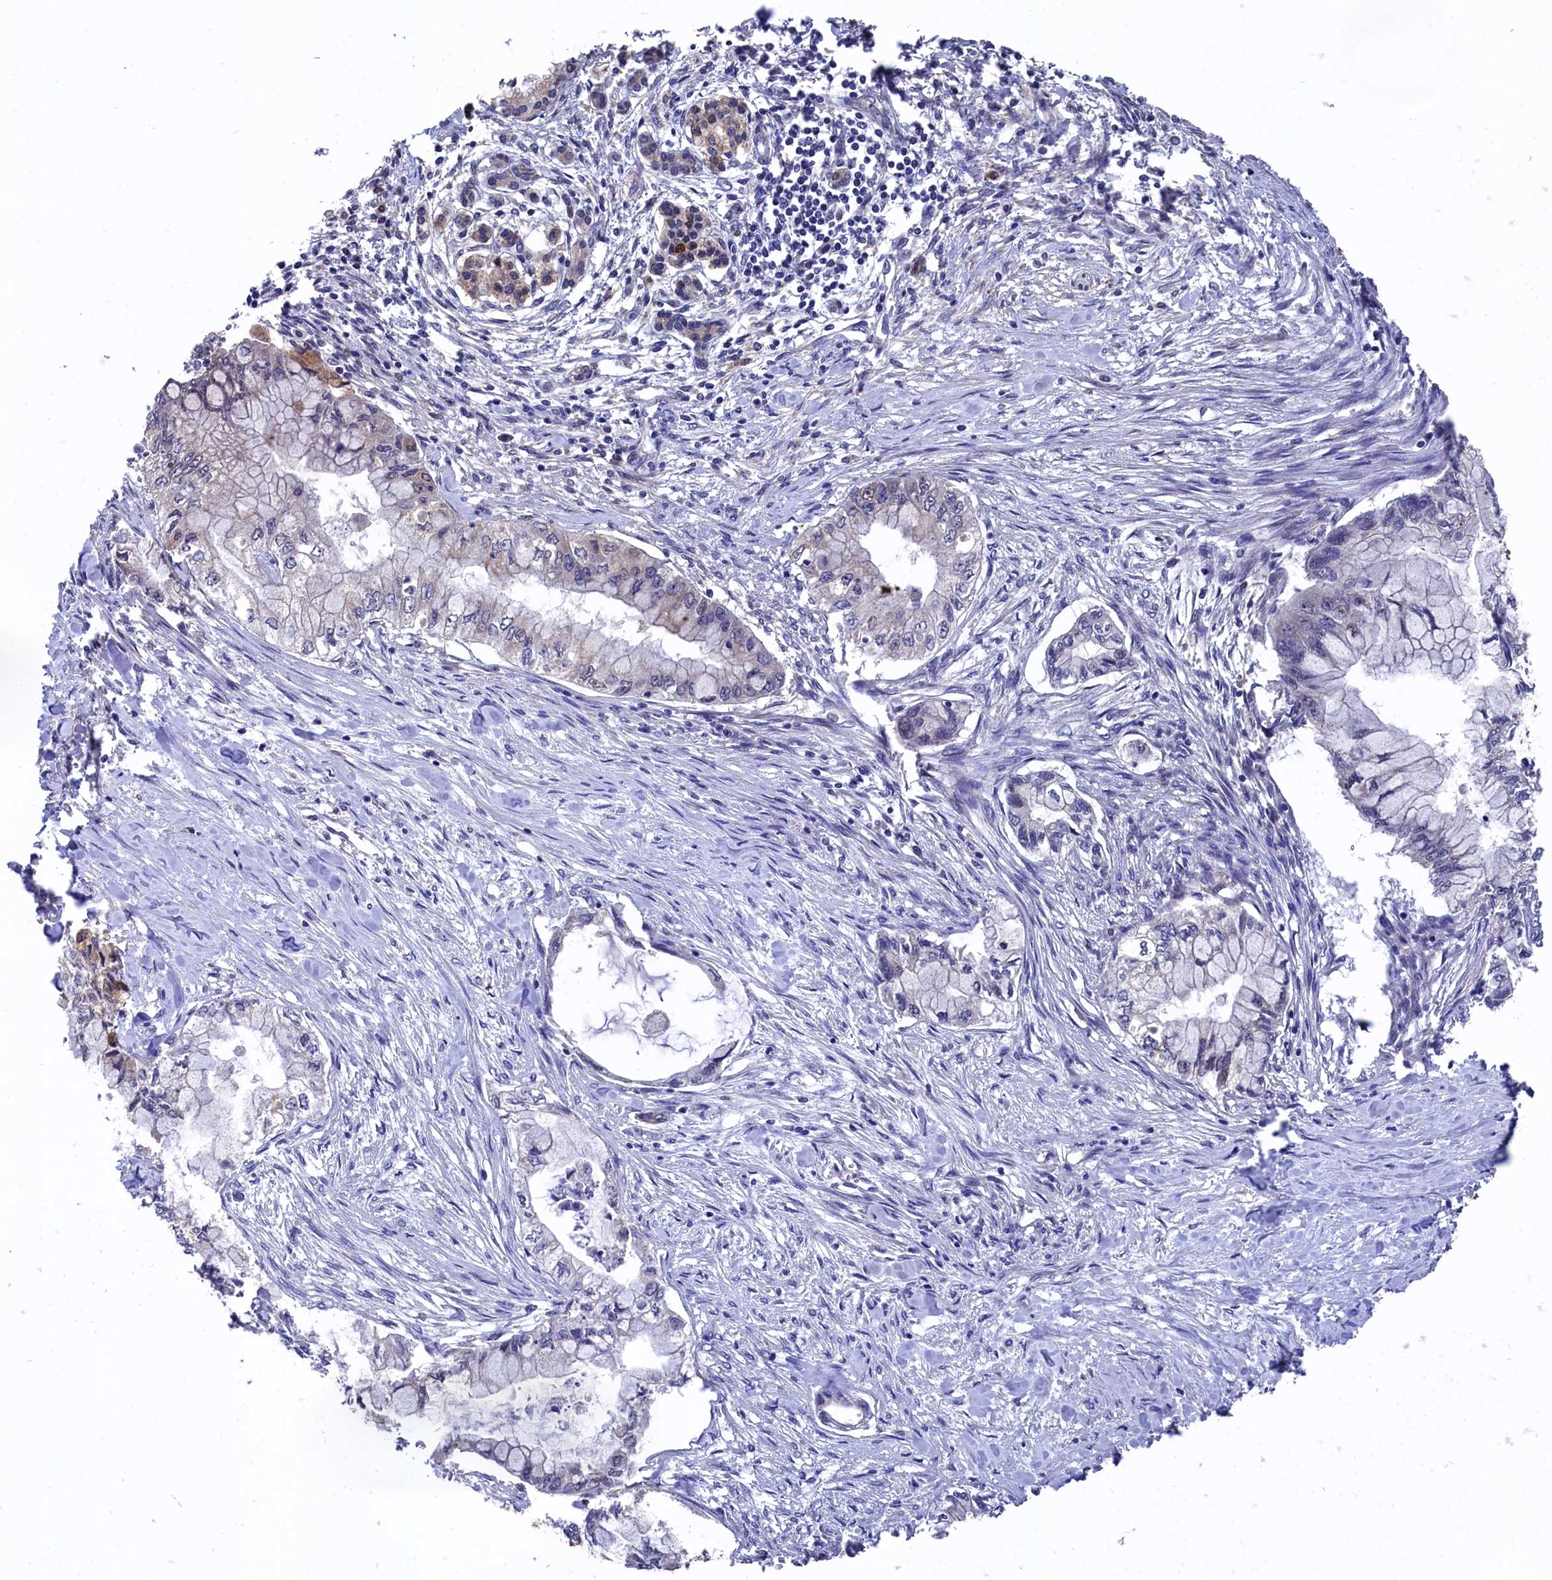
{"staining": {"intensity": "negative", "quantity": "none", "location": "none"}, "tissue": "pancreatic cancer", "cell_type": "Tumor cells", "image_type": "cancer", "snomed": [{"axis": "morphology", "description": "Adenocarcinoma, NOS"}, {"axis": "topography", "description": "Pancreas"}], "caption": "Tumor cells show no significant staining in adenocarcinoma (pancreatic). (DAB (3,3'-diaminobenzidine) immunohistochemistry (IHC) visualized using brightfield microscopy, high magnification).", "gene": "SLC12A4", "patient": {"sex": "female", "age": 78}}